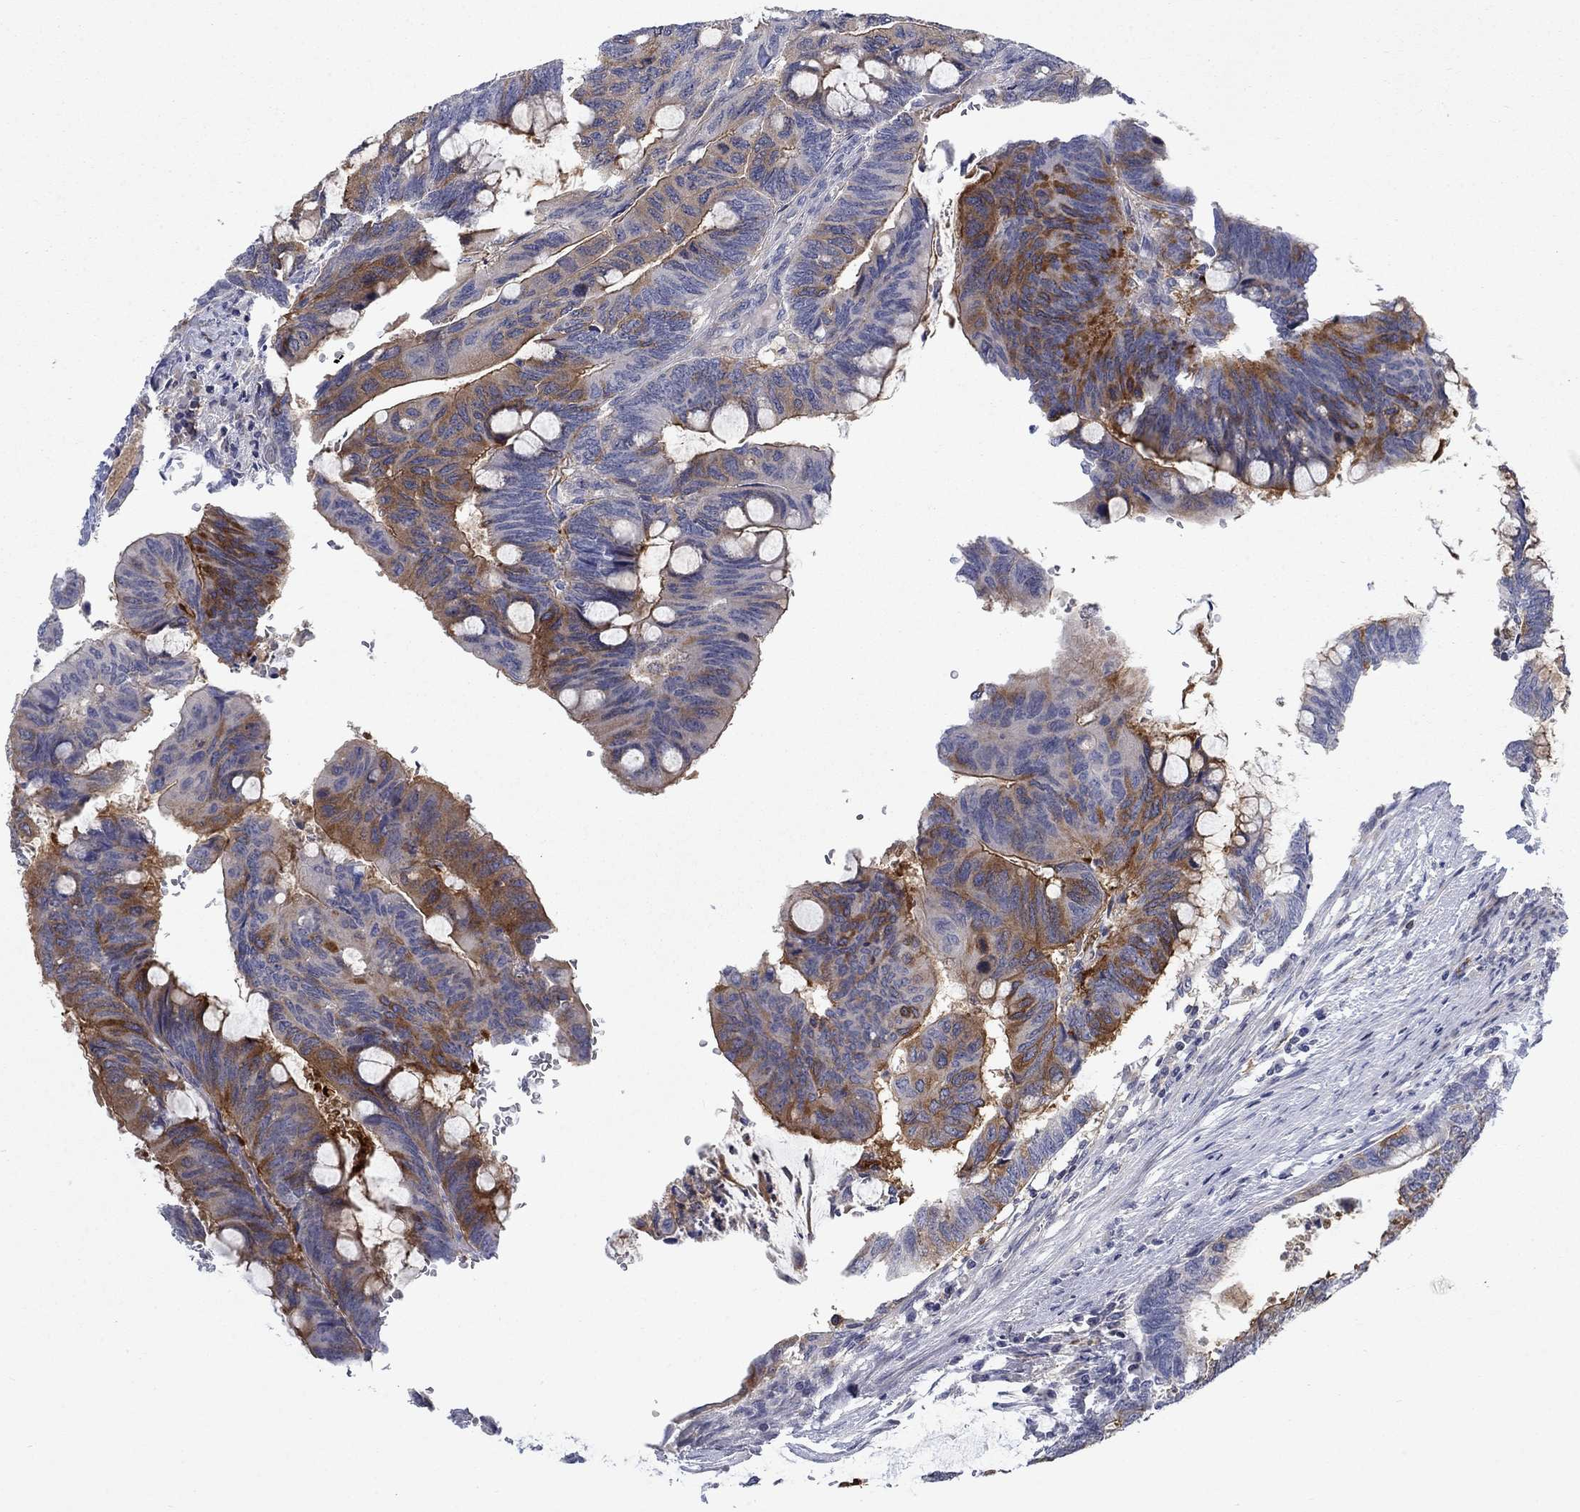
{"staining": {"intensity": "strong", "quantity": "<25%", "location": "cytoplasmic/membranous"}, "tissue": "colorectal cancer", "cell_type": "Tumor cells", "image_type": "cancer", "snomed": [{"axis": "morphology", "description": "Normal tissue, NOS"}, {"axis": "morphology", "description": "Adenocarcinoma, NOS"}, {"axis": "topography", "description": "Rectum"}], "caption": "Adenocarcinoma (colorectal) tissue shows strong cytoplasmic/membranous positivity in approximately <25% of tumor cells, visualized by immunohistochemistry. Ihc stains the protein in brown and the nuclei are stained blue.", "gene": "KIF15", "patient": {"sex": "male", "age": 92}}